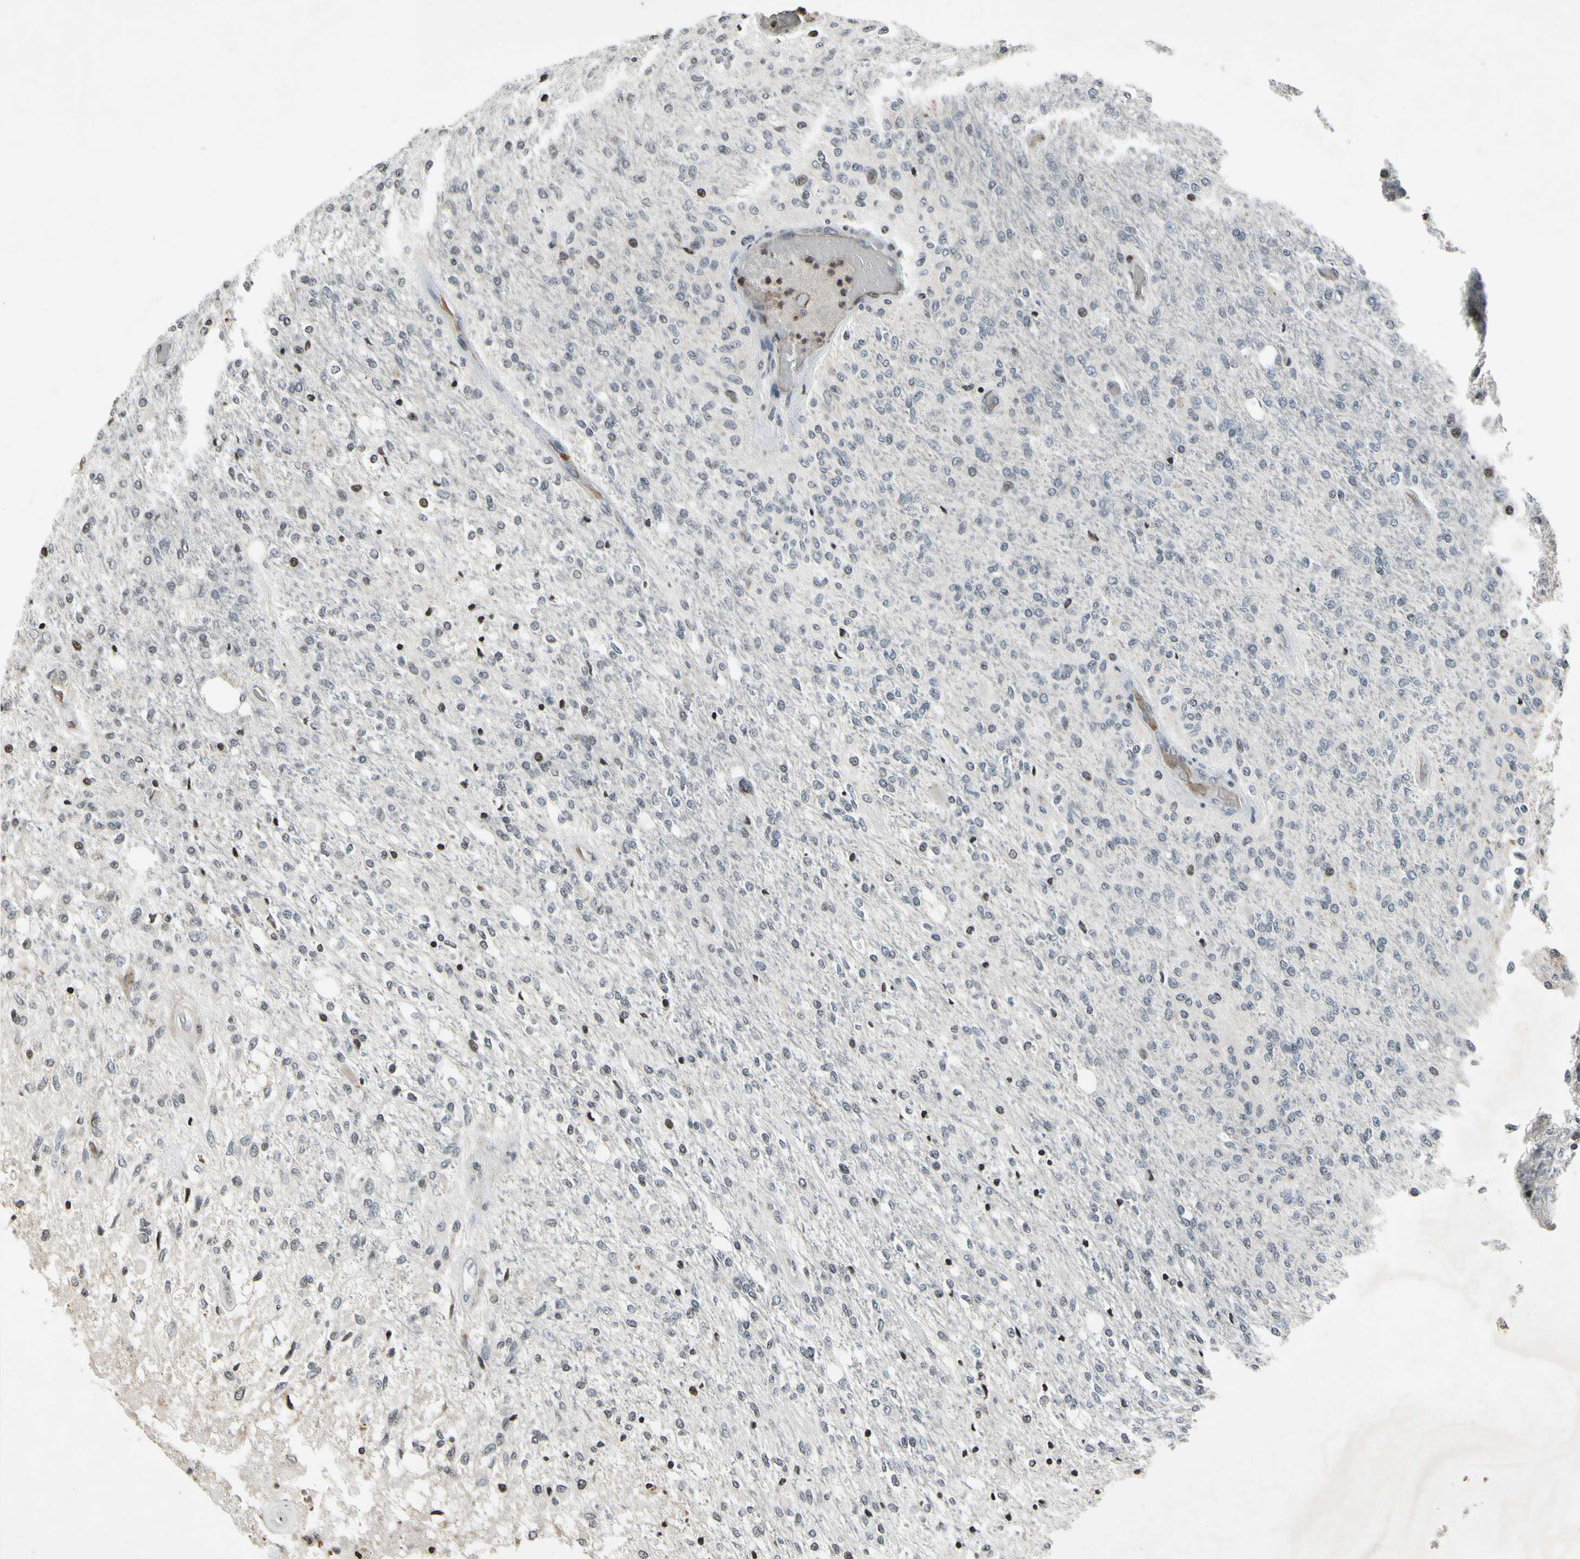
{"staining": {"intensity": "negative", "quantity": "none", "location": "none"}, "tissue": "glioma", "cell_type": "Tumor cells", "image_type": "cancer", "snomed": [{"axis": "morphology", "description": "Normal tissue, NOS"}, {"axis": "morphology", "description": "Glioma, malignant, High grade"}, {"axis": "topography", "description": "Cerebral cortex"}], "caption": "The image demonstrates no significant staining in tumor cells of malignant glioma (high-grade).", "gene": "ARG1", "patient": {"sex": "male", "age": 77}}